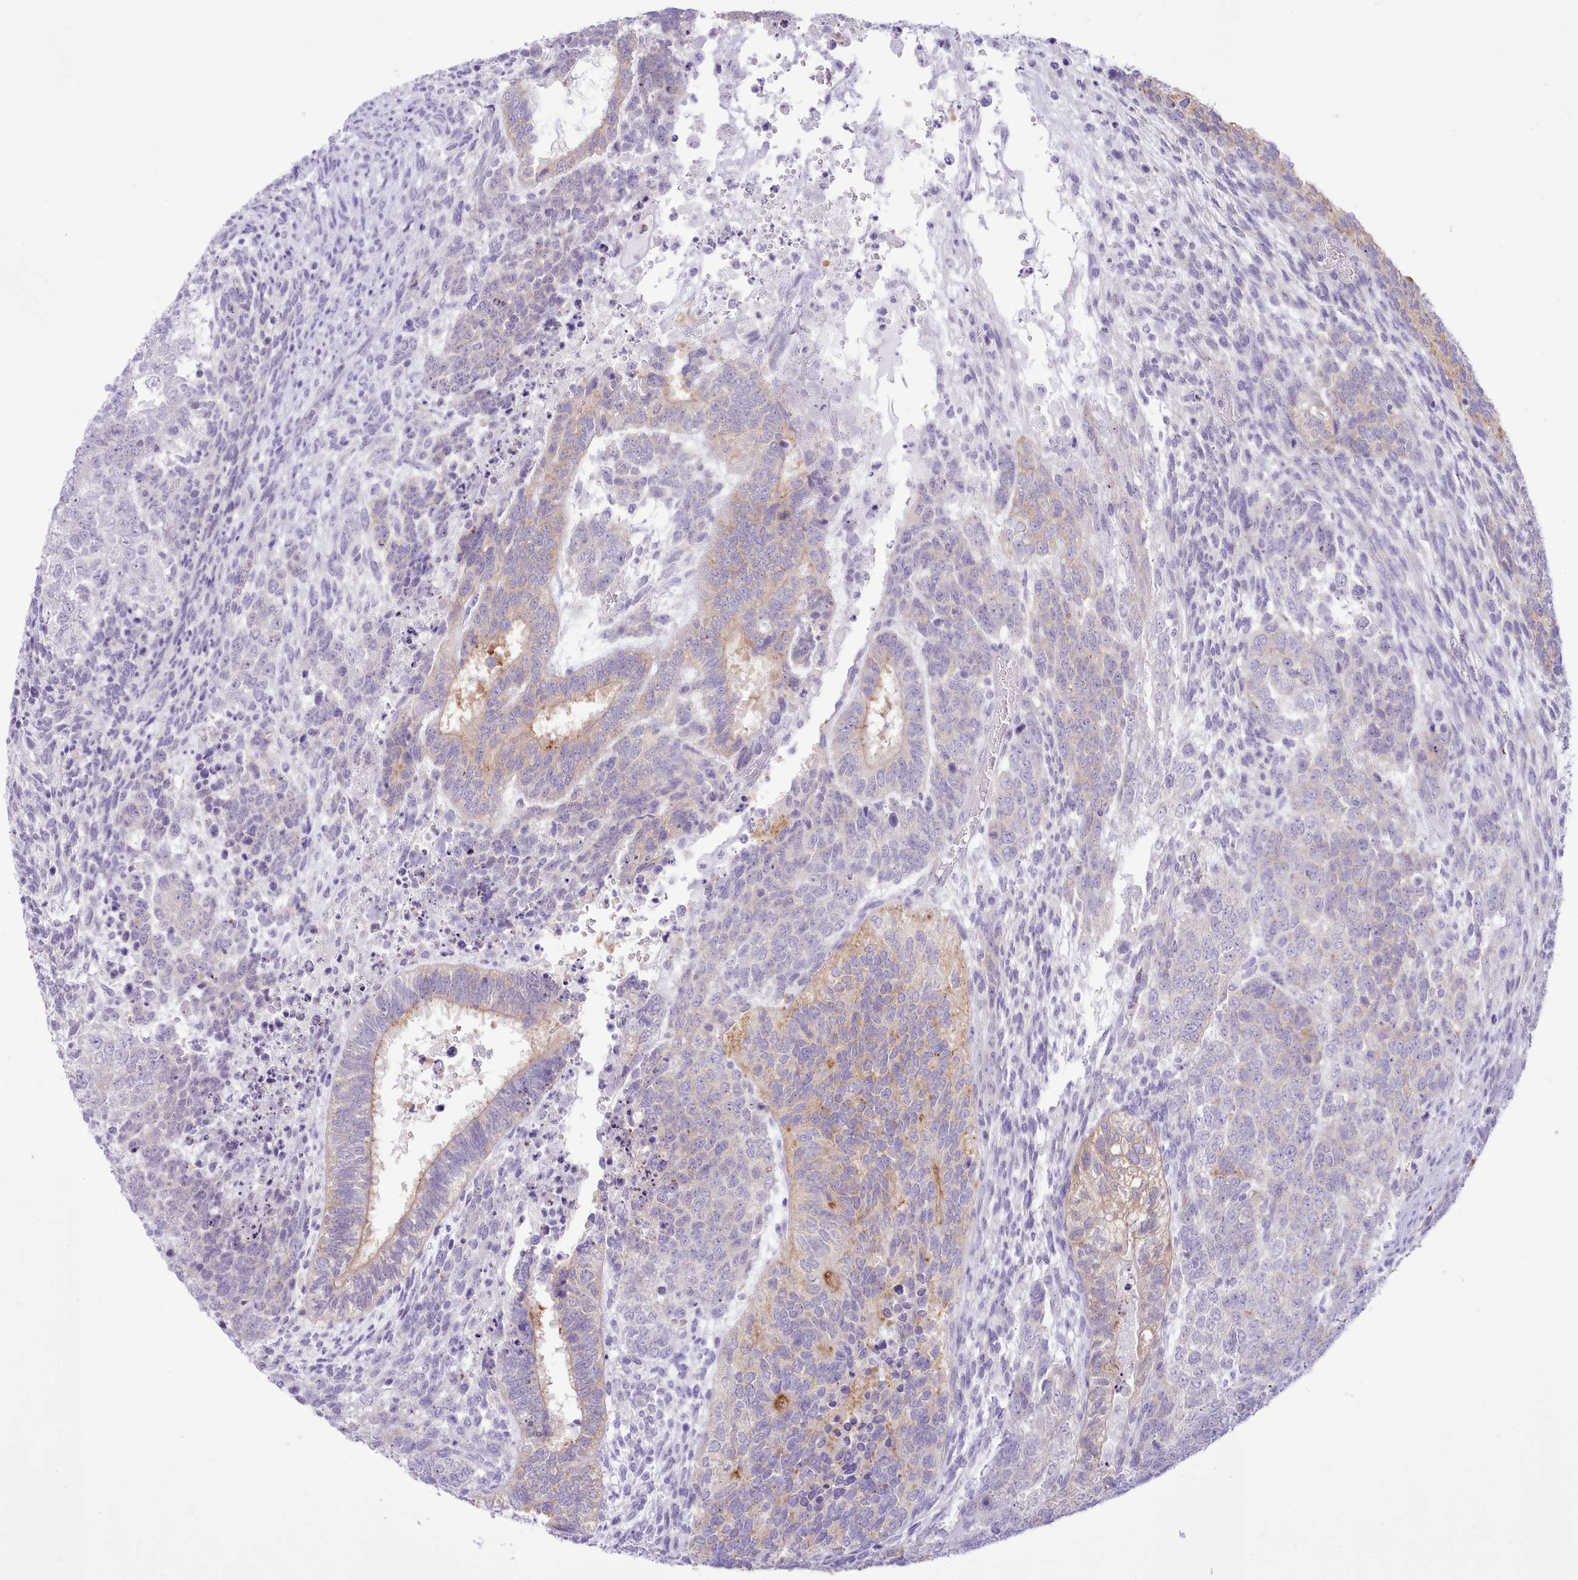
{"staining": {"intensity": "weak", "quantity": "<25%", "location": "cytoplasmic/membranous"}, "tissue": "testis cancer", "cell_type": "Tumor cells", "image_type": "cancer", "snomed": [{"axis": "morphology", "description": "Carcinoma, Embryonal, NOS"}, {"axis": "topography", "description": "Testis"}], "caption": "DAB immunohistochemical staining of human embryonal carcinoma (testis) shows no significant staining in tumor cells. Brightfield microscopy of immunohistochemistry (IHC) stained with DAB (3,3'-diaminobenzidine) (brown) and hematoxylin (blue), captured at high magnification.", "gene": "MDFI", "patient": {"sex": "male", "age": 23}}